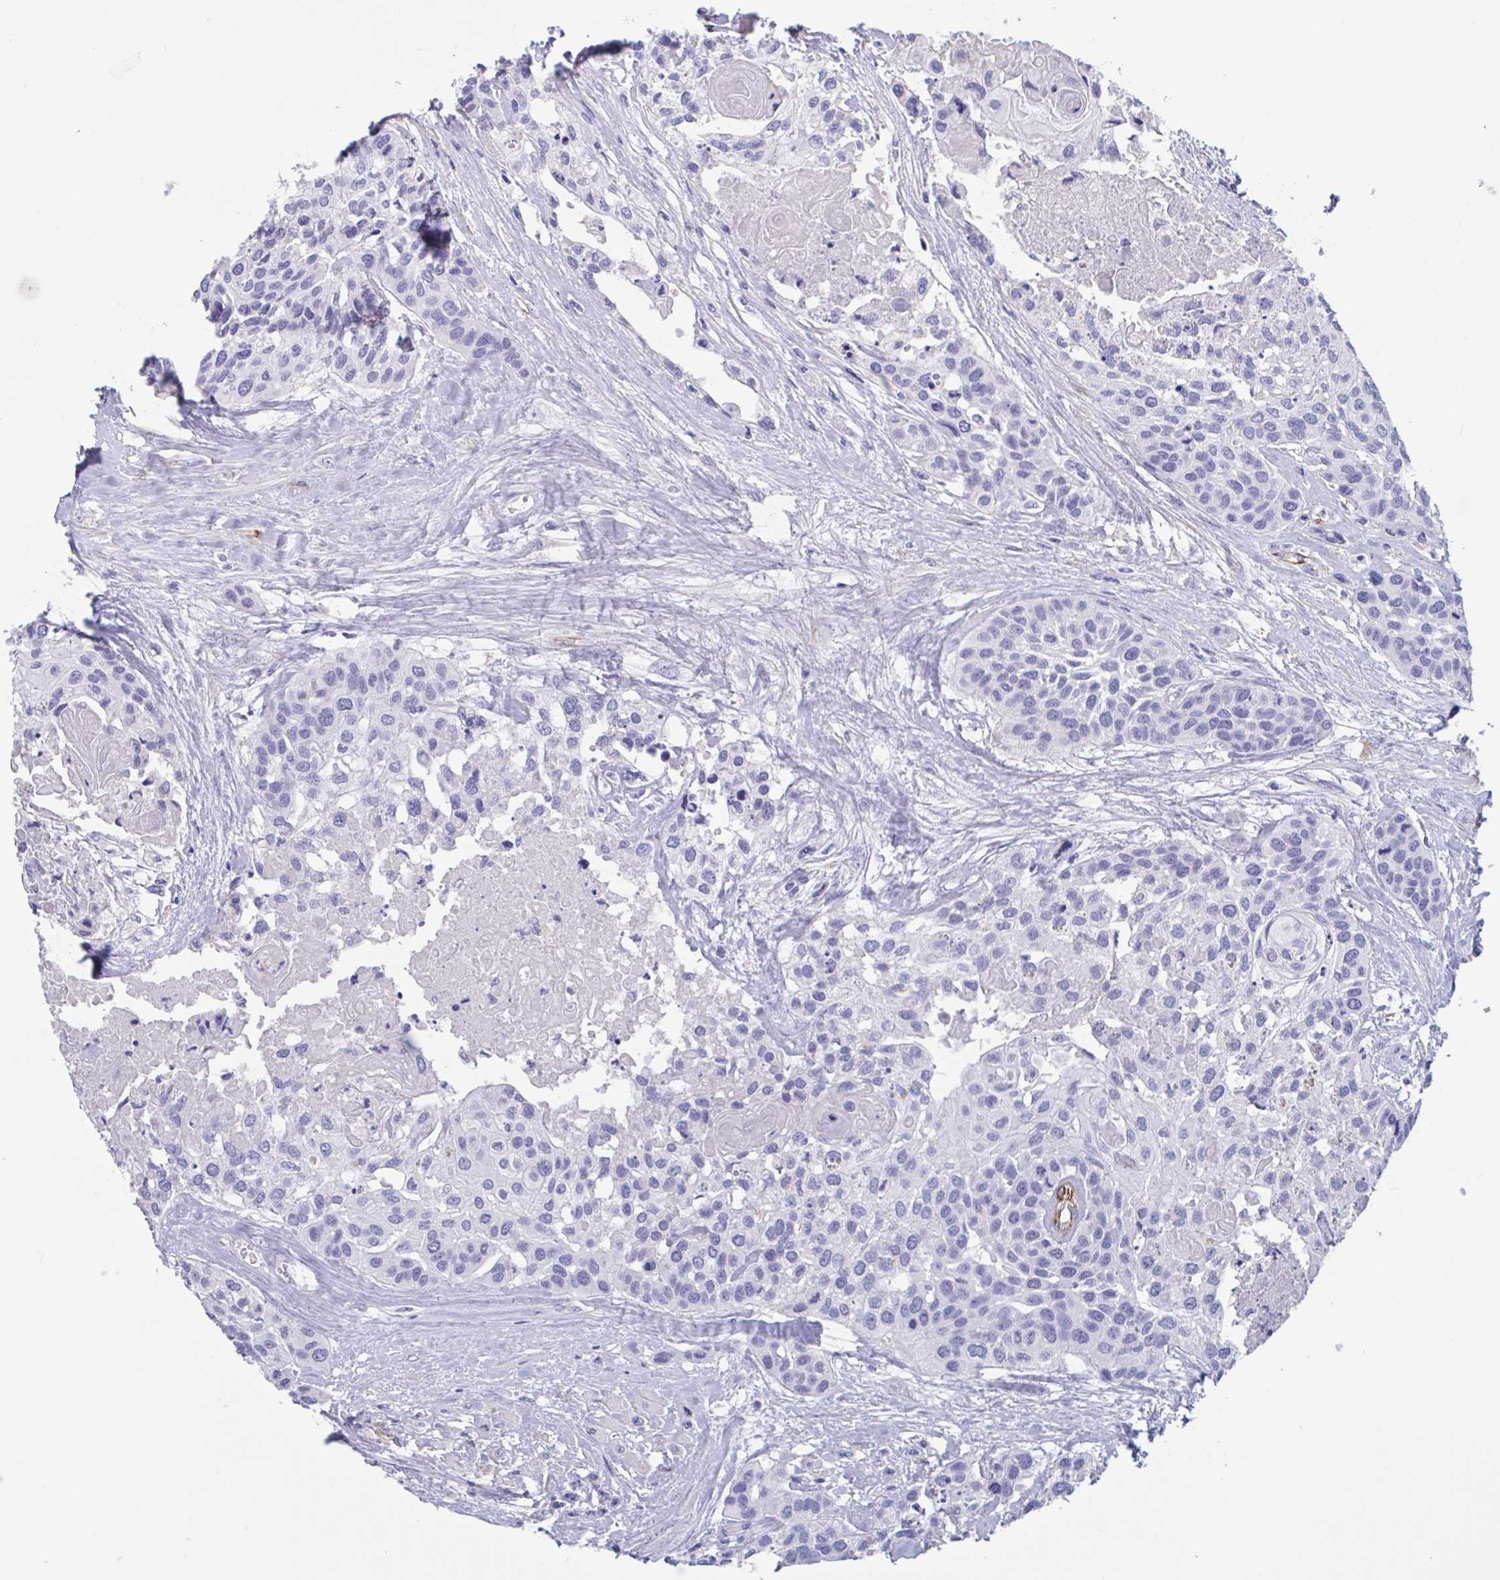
{"staining": {"intensity": "negative", "quantity": "none", "location": "none"}, "tissue": "head and neck cancer", "cell_type": "Tumor cells", "image_type": "cancer", "snomed": [{"axis": "morphology", "description": "Squamous cell carcinoma, NOS"}, {"axis": "topography", "description": "Head-Neck"}], "caption": "This is an IHC histopathology image of head and neck cancer (squamous cell carcinoma). There is no expression in tumor cells.", "gene": "ZNHIT2", "patient": {"sex": "female", "age": 50}}